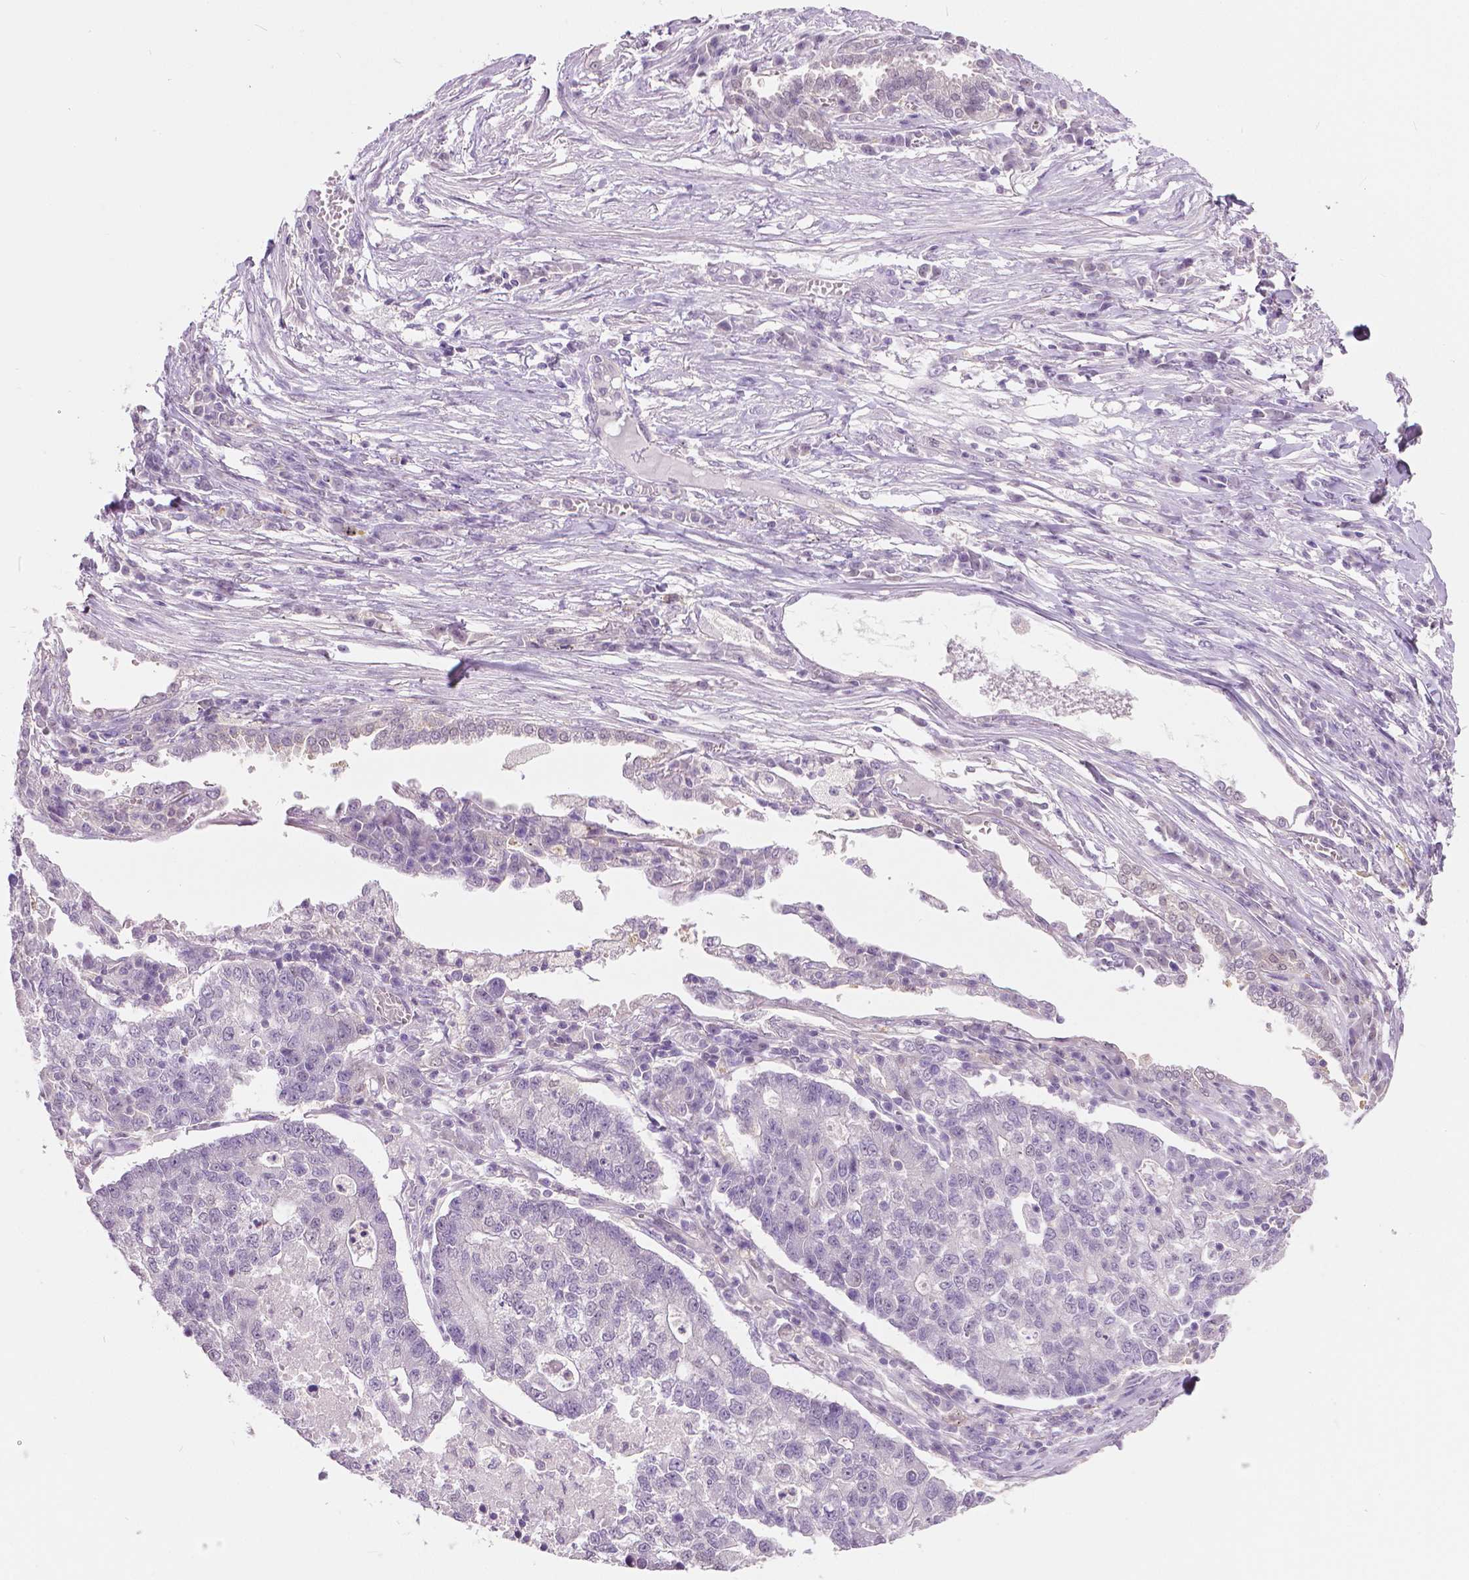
{"staining": {"intensity": "negative", "quantity": "none", "location": "none"}, "tissue": "lung cancer", "cell_type": "Tumor cells", "image_type": "cancer", "snomed": [{"axis": "morphology", "description": "Adenocarcinoma, NOS"}, {"axis": "topography", "description": "Lung"}], "caption": "Image shows no significant protein expression in tumor cells of lung adenocarcinoma.", "gene": "TKFC", "patient": {"sex": "male", "age": 57}}